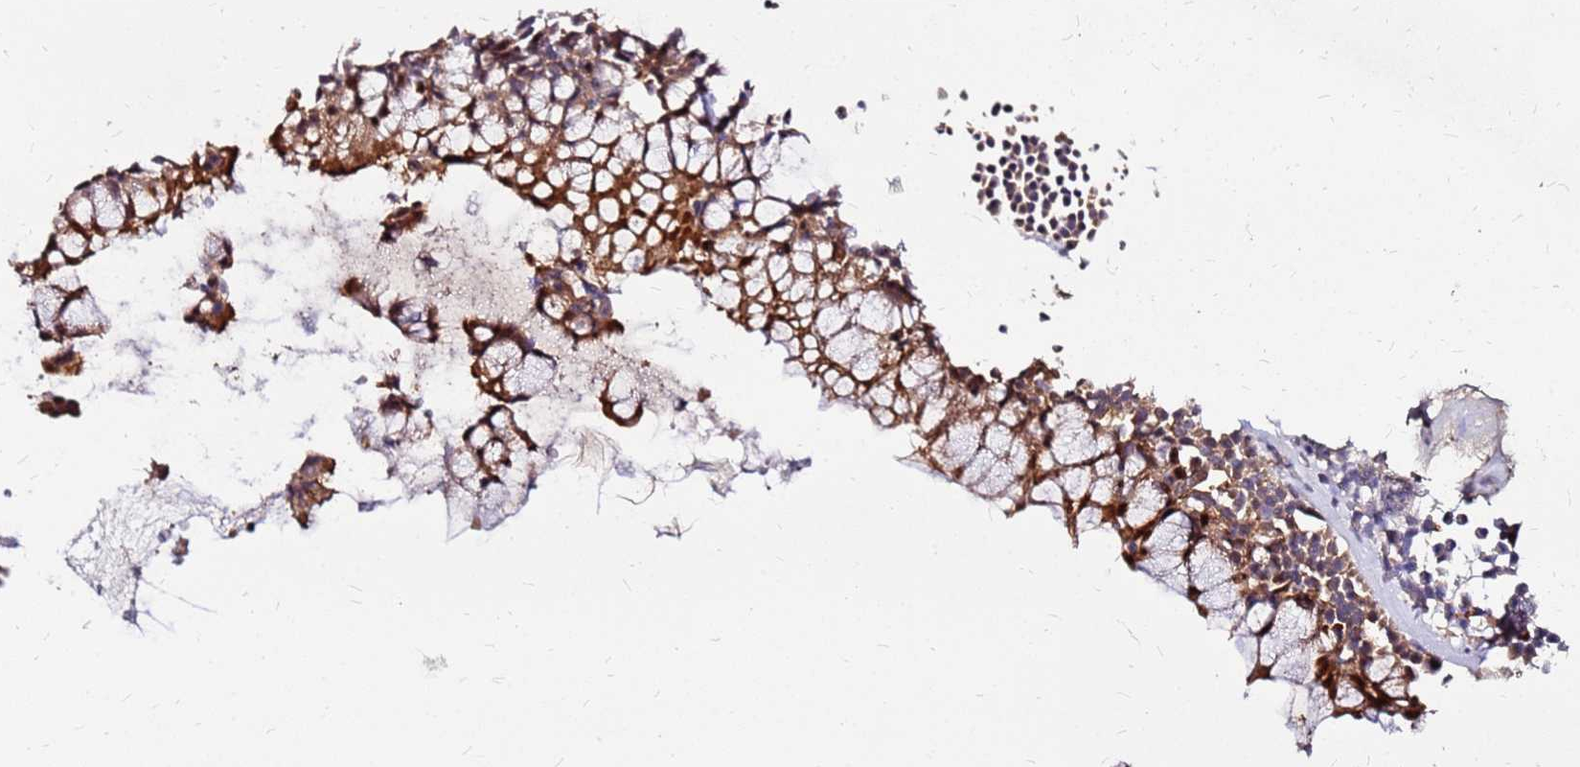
{"staining": {"intensity": "strong", "quantity": ">75%", "location": "cytoplasmic/membranous"}, "tissue": "nasopharynx", "cell_type": "Respiratory epithelial cells", "image_type": "normal", "snomed": [{"axis": "morphology", "description": "Normal tissue, NOS"}, {"axis": "morphology", "description": "Inflammation, NOS"}, {"axis": "morphology", "description": "Malignant melanoma, Metastatic site"}, {"axis": "topography", "description": "Nasopharynx"}], "caption": "Immunohistochemical staining of benign human nasopharynx displays high levels of strong cytoplasmic/membranous positivity in about >75% of respiratory epithelial cells. (DAB IHC, brown staining for protein, blue staining for nuclei).", "gene": "ARHGEF35", "patient": {"sex": "male", "age": 70}}